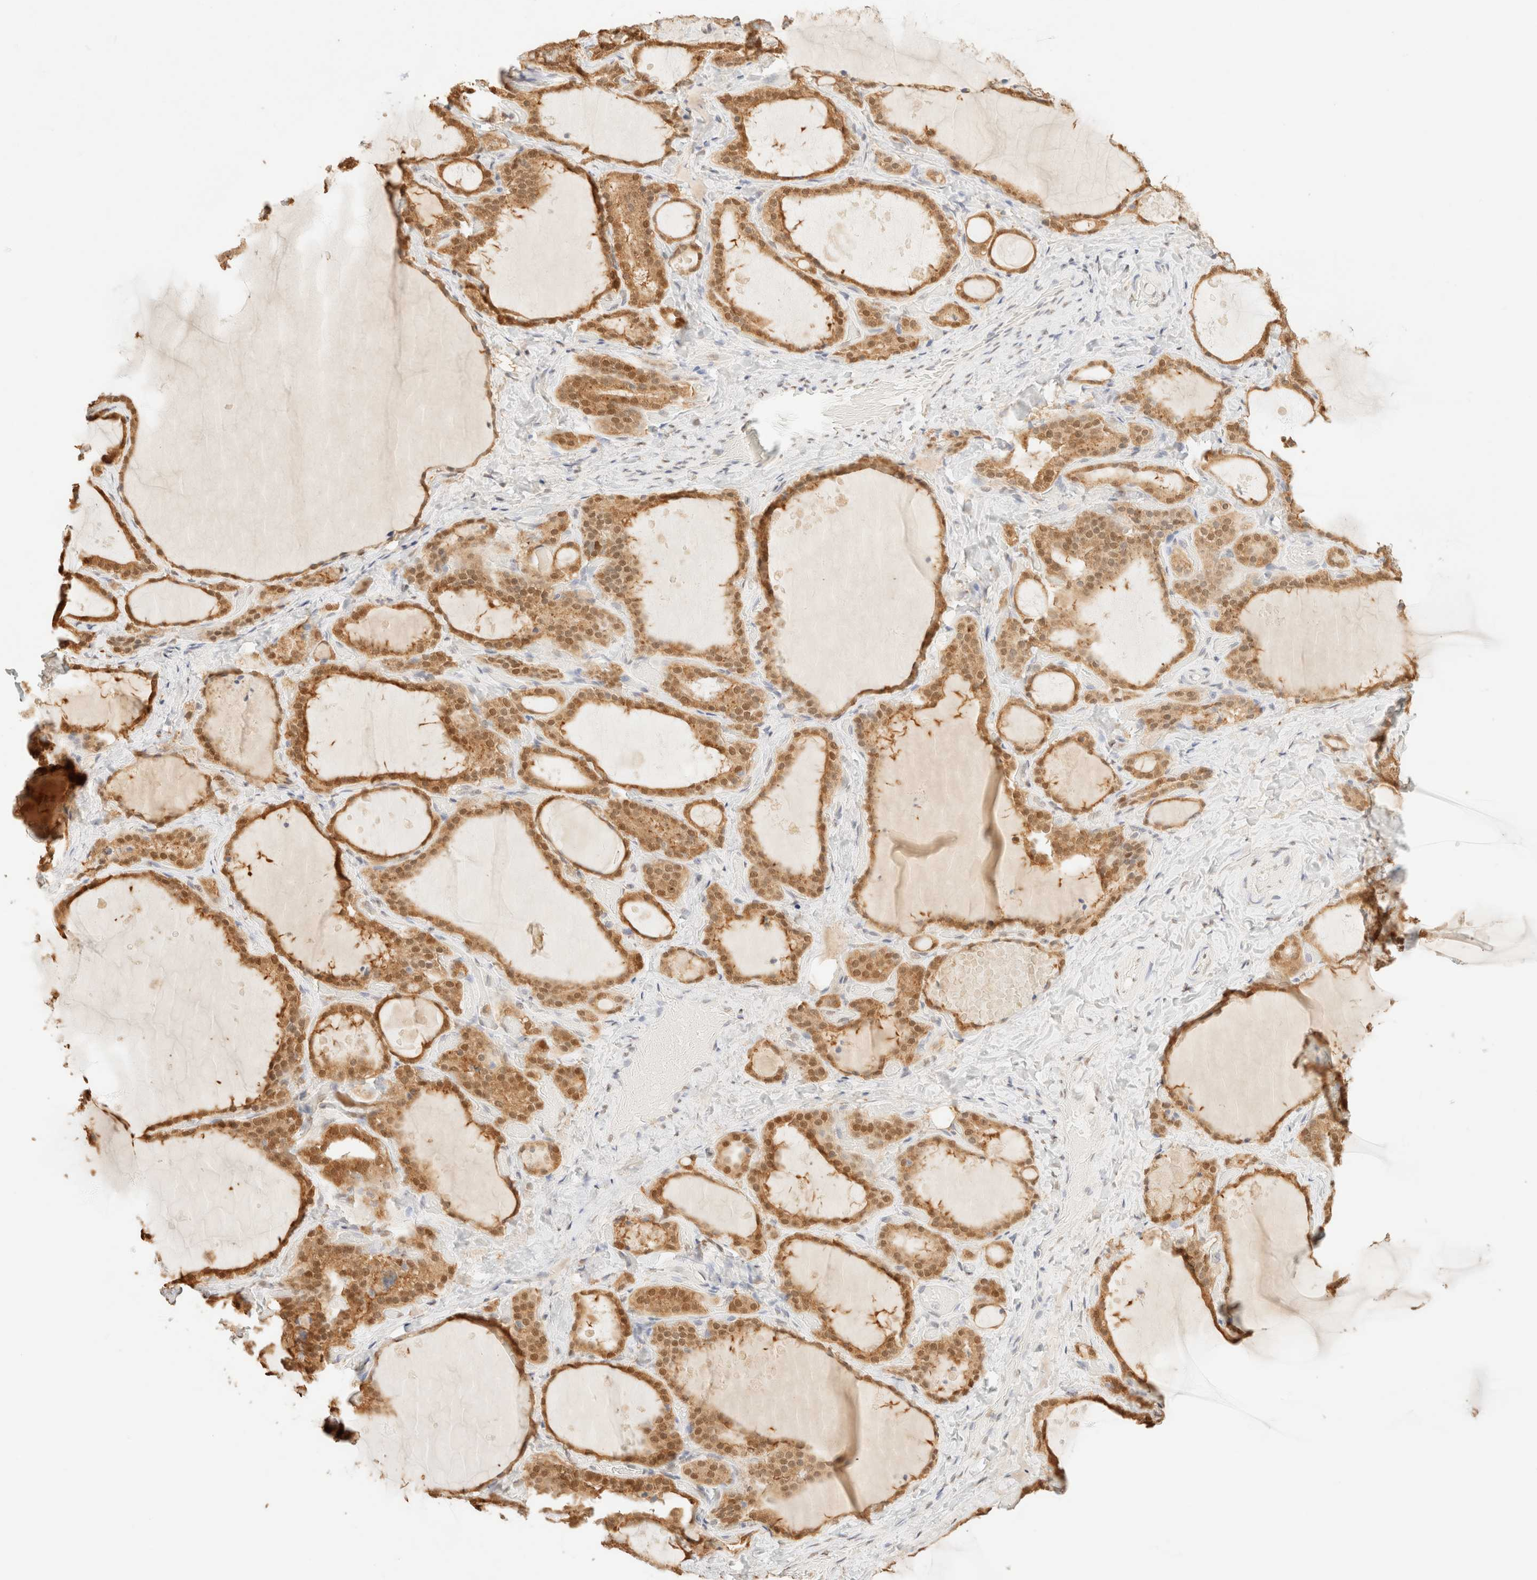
{"staining": {"intensity": "moderate", "quantity": ">75%", "location": "cytoplasmic/membranous,nuclear"}, "tissue": "thyroid gland", "cell_type": "Glandular cells", "image_type": "normal", "snomed": [{"axis": "morphology", "description": "Normal tissue, NOS"}, {"axis": "topography", "description": "Thyroid gland"}], "caption": "Immunohistochemical staining of unremarkable thyroid gland shows medium levels of moderate cytoplasmic/membranous,nuclear staining in approximately >75% of glandular cells.", "gene": "S100A13", "patient": {"sex": "female", "age": 44}}